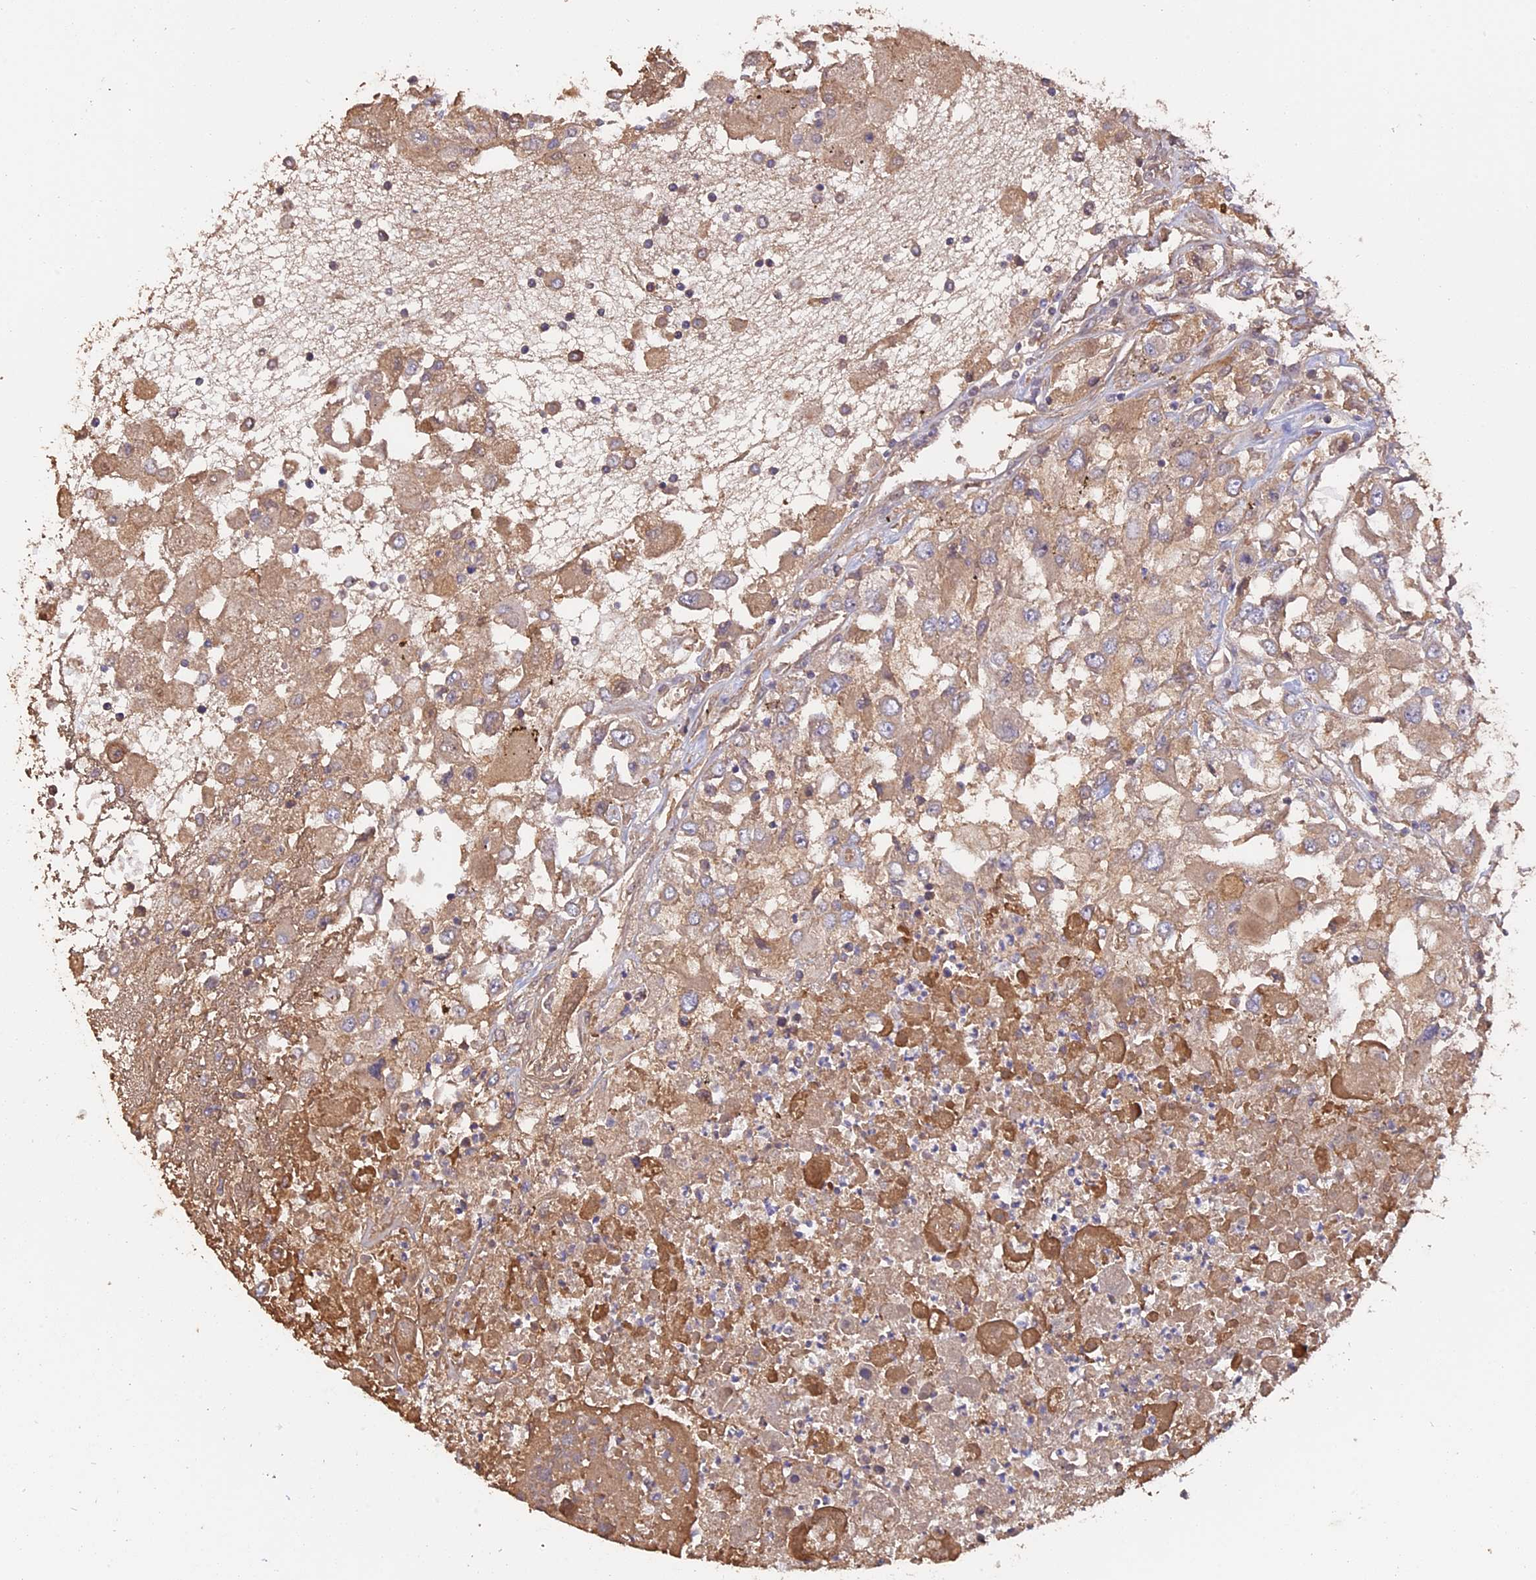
{"staining": {"intensity": "weak", "quantity": ">75%", "location": "cytoplasmic/membranous"}, "tissue": "renal cancer", "cell_type": "Tumor cells", "image_type": "cancer", "snomed": [{"axis": "morphology", "description": "Adenocarcinoma, NOS"}, {"axis": "topography", "description": "Kidney"}], "caption": "Human renal adenocarcinoma stained with a protein marker displays weak staining in tumor cells.", "gene": "RASAL1", "patient": {"sex": "female", "age": 52}}